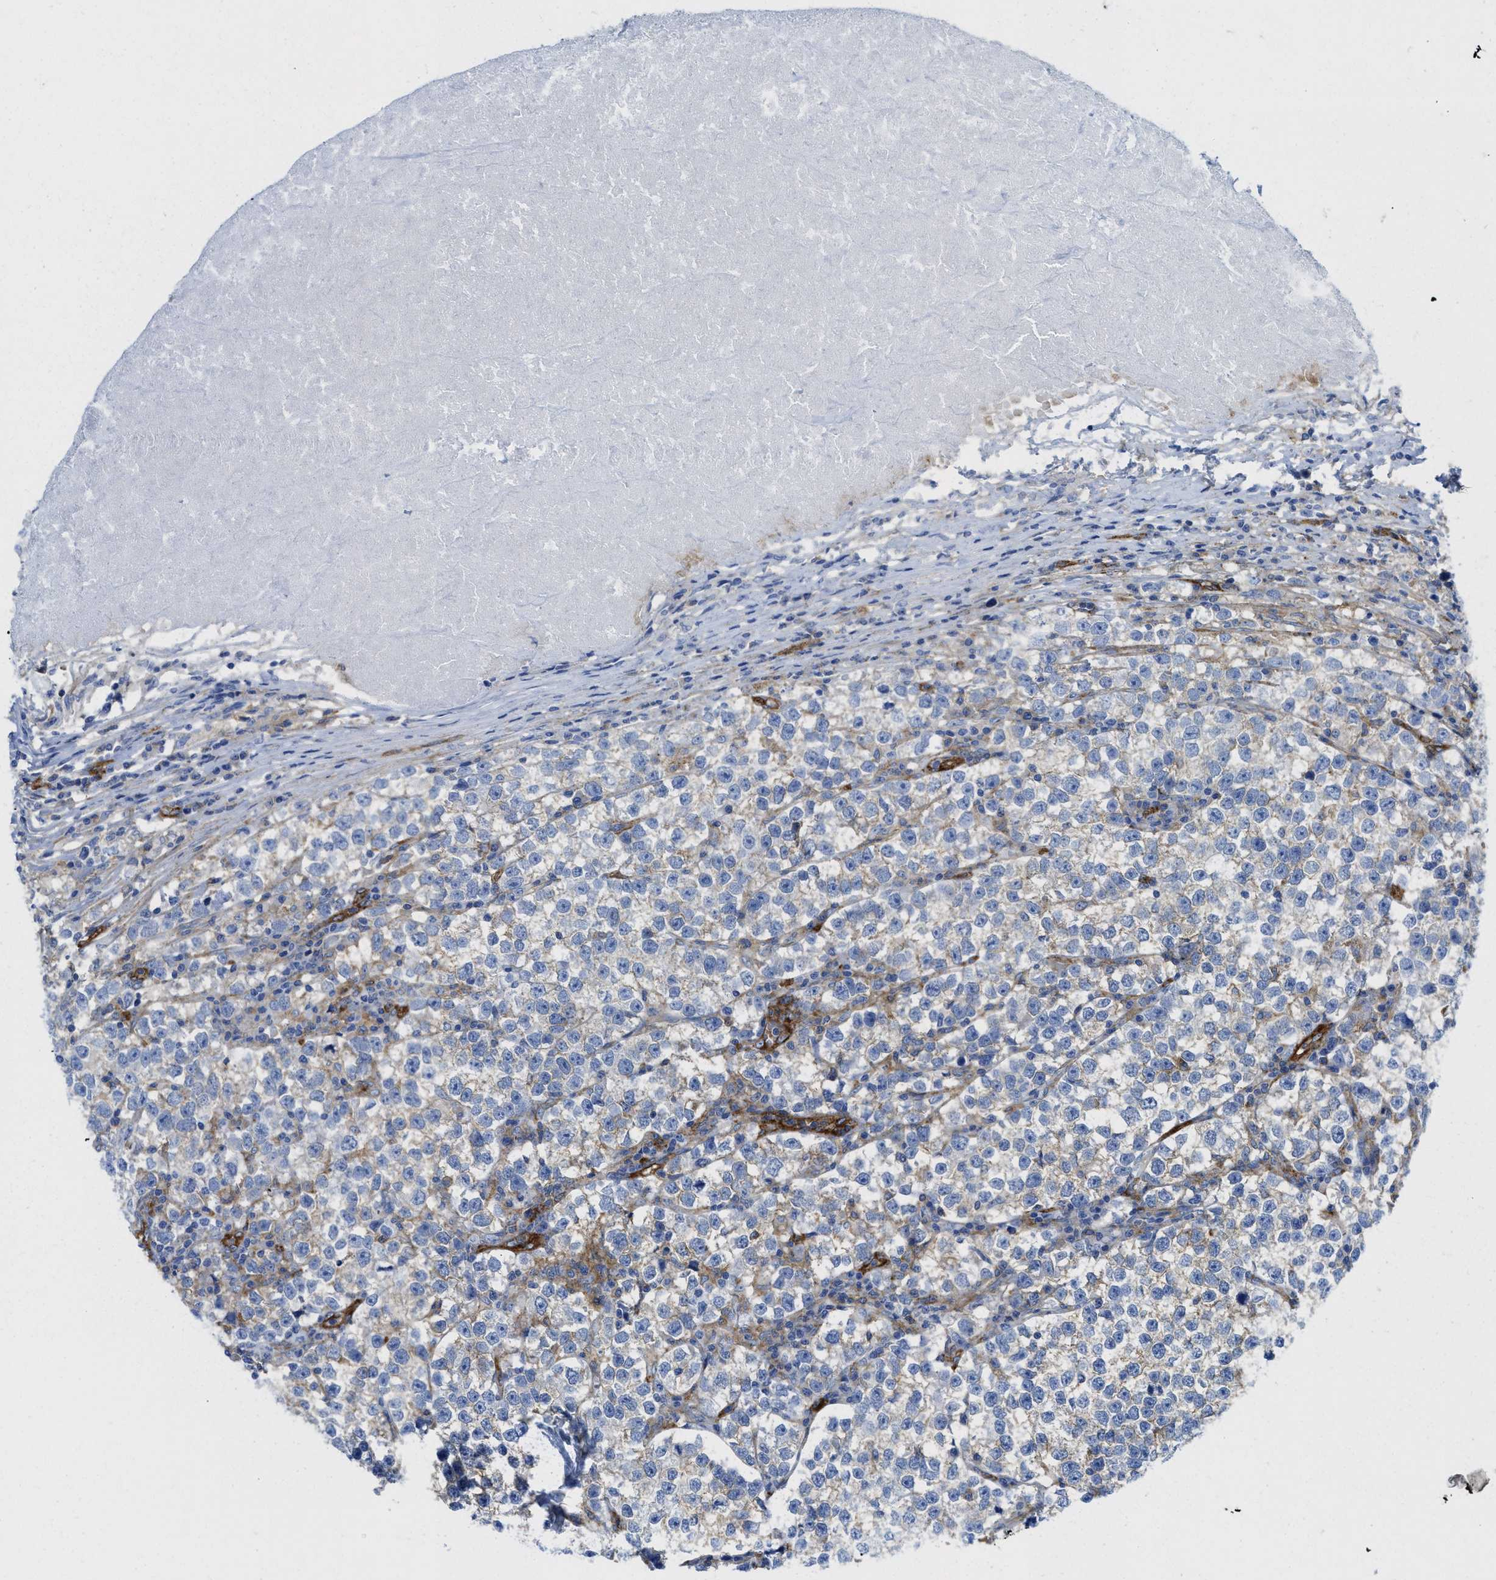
{"staining": {"intensity": "negative", "quantity": "none", "location": "none"}, "tissue": "testis cancer", "cell_type": "Tumor cells", "image_type": "cancer", "snomed": [{"axis": "morphology", "description": "Normal tissue, NOS"}, {"axis": "morphology", "description": "Seminoma, NOS"}, {"axis": "topography", "description": "Testis"}], "caption": "Testis seminoma was stained to show a protein in brown. There is no significant positivity in tumor cells.", "gene": "HIP1", "patient": {"sex": "male", "age": 43}}